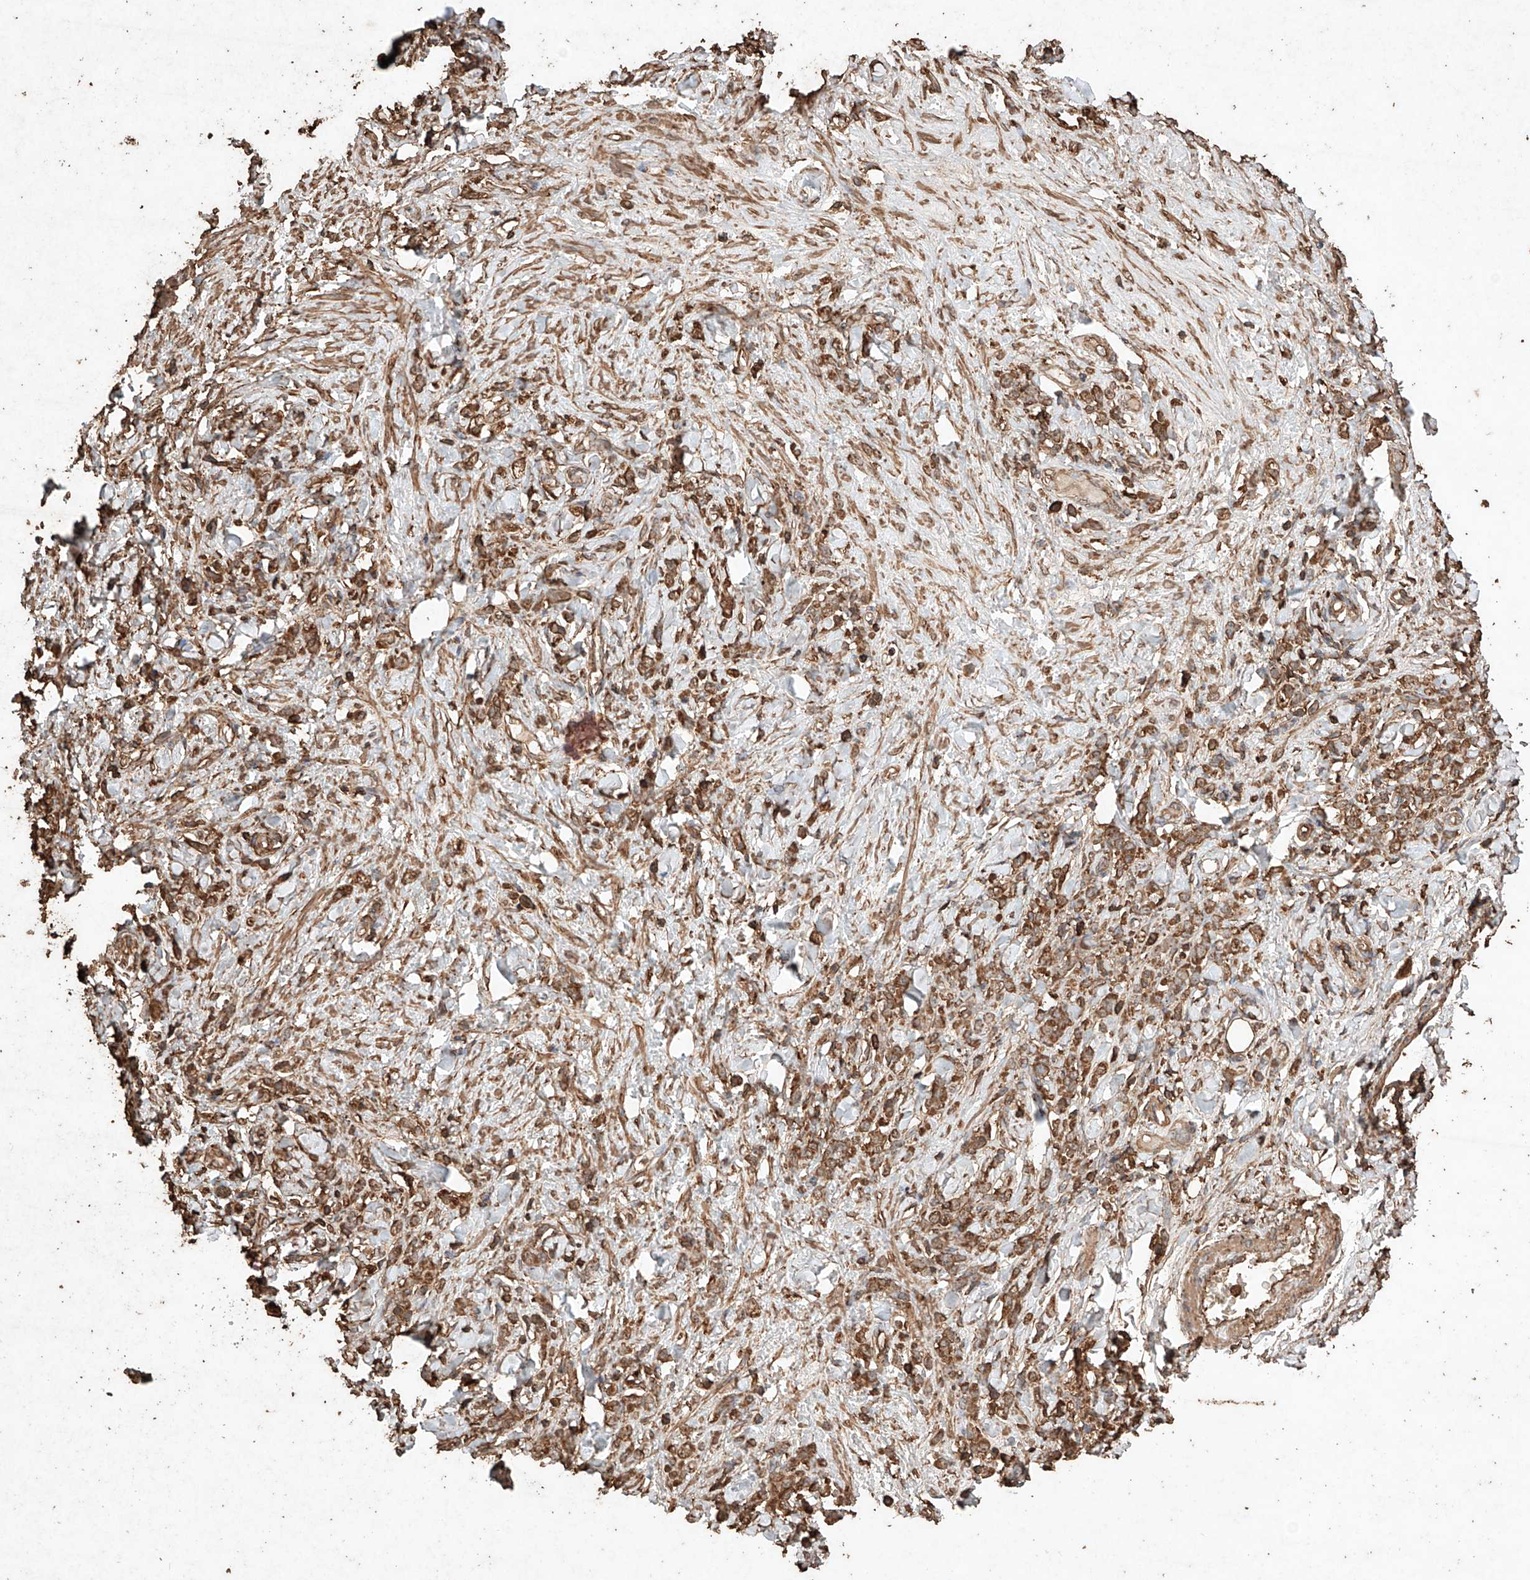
{"staining": {"intensity": "moderate", "quantity": ">75%", "location": "cytoplasmic/membranous"}, "tissue": "stomach cancer", "cell_type": "Tumor cells", "image_type": "cancer", "snomed": [{"axis": "morphology", "description": "Normal tissue, NOS"}, {"axis": "morphology", "description": "Adenocarcinoma, NOS"}, {"axis": "topography", "description": "Stomach"}], "caption": "Protein expression analysis of human stomach adenocarcinoma reveals moderate cytoplasmic/membranous positivity in approximately >75% of tumor cells.", "gene": "M6PR", "patient": {"sex": "male", "age": 82}}